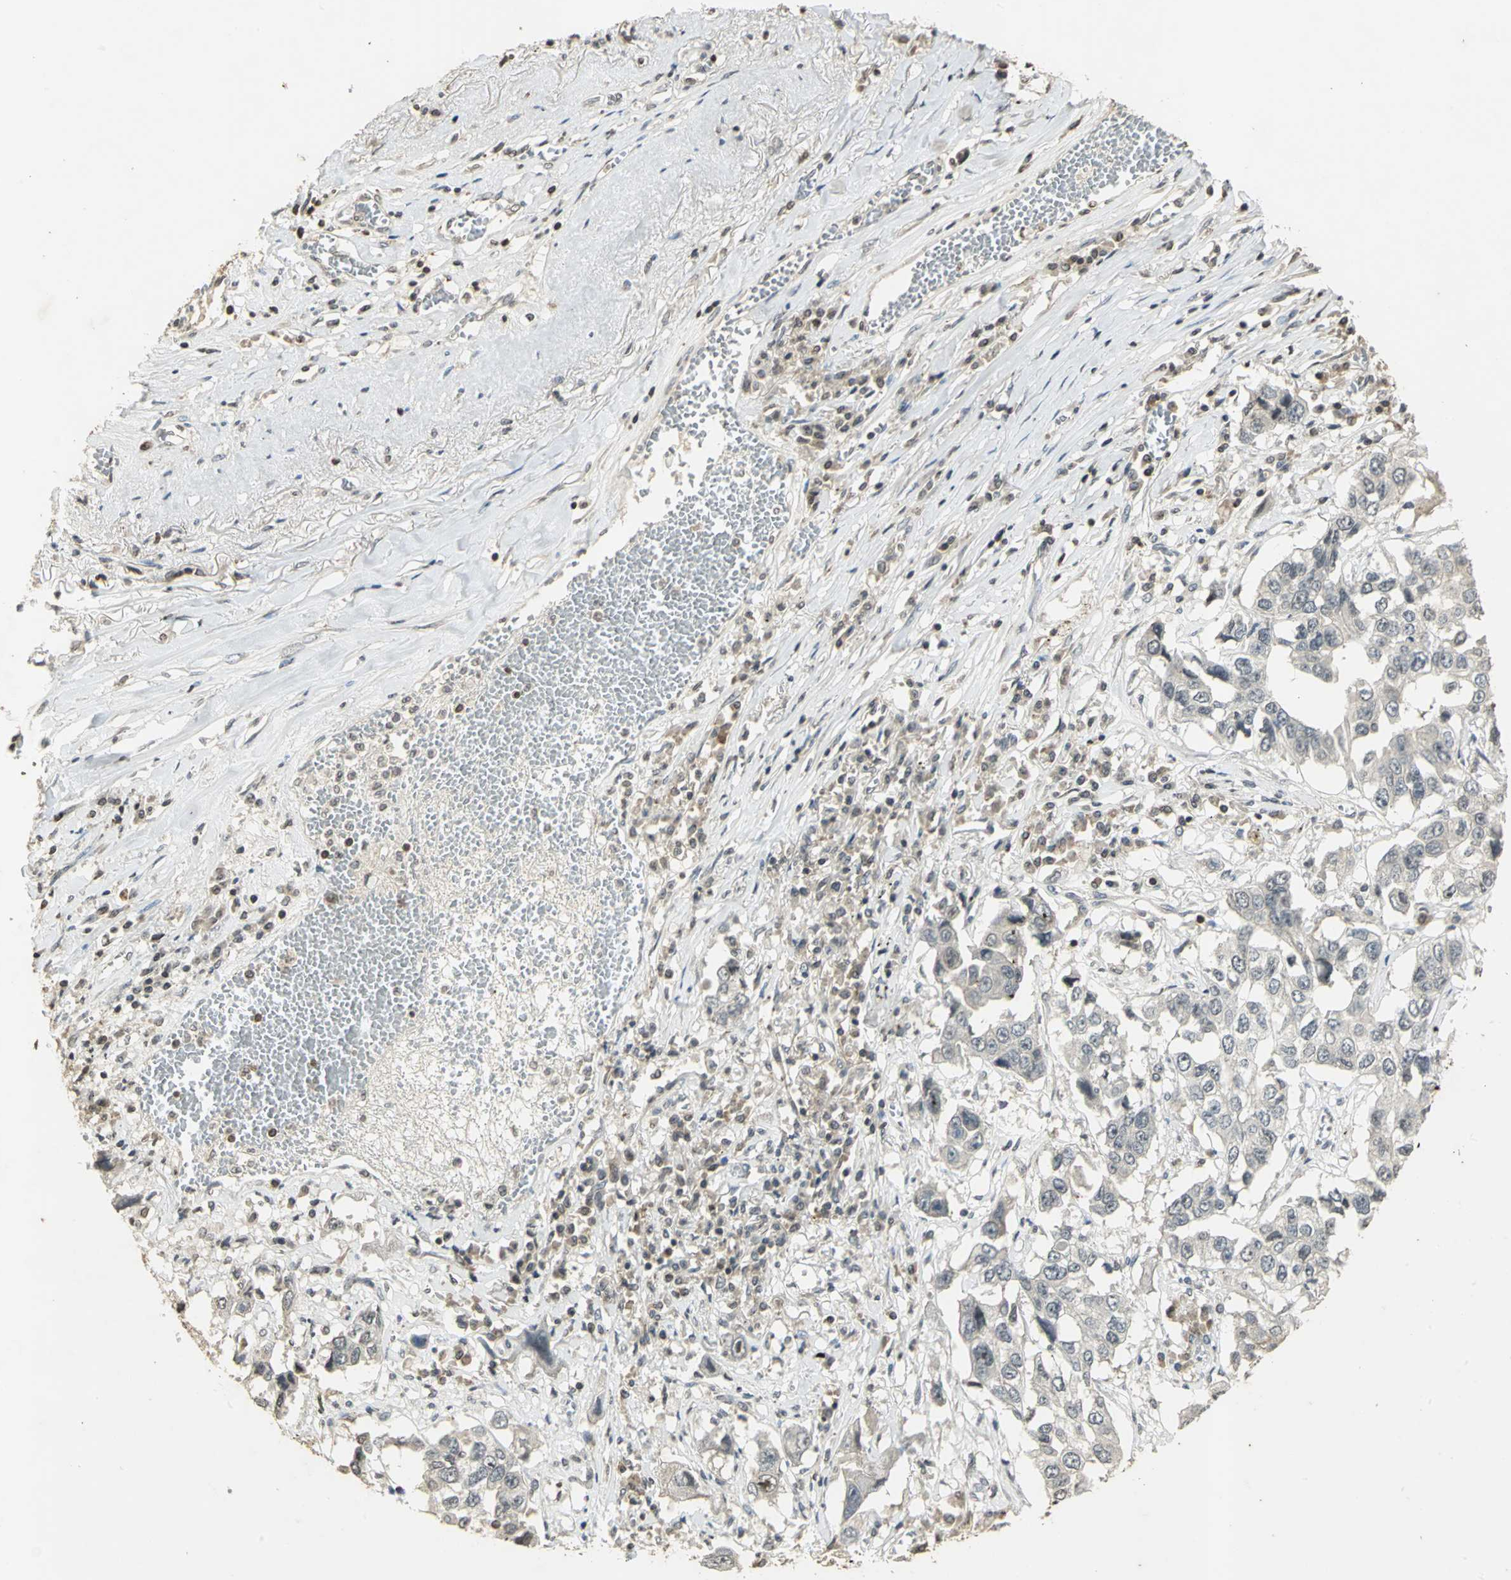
{"staining": {"intensity": "negative", "quantity": "none", "location": "none"}, "tissue": "lung cancer", "cell_type": "Tumor cells", "image_type": "cancer", "snomed": [{"axis": "morphology", "description": "Squamous cell carcinoma, NOS"}, {"axis": "topography", "description": "Lung"}], "caption": "Tumor cells are negative for brown protein staining in lung cancer (squamous cell carcinoma). Nuclei are stained in blue.", "gene": "IL16", "patient": {"sex": "male", "age": 71}}